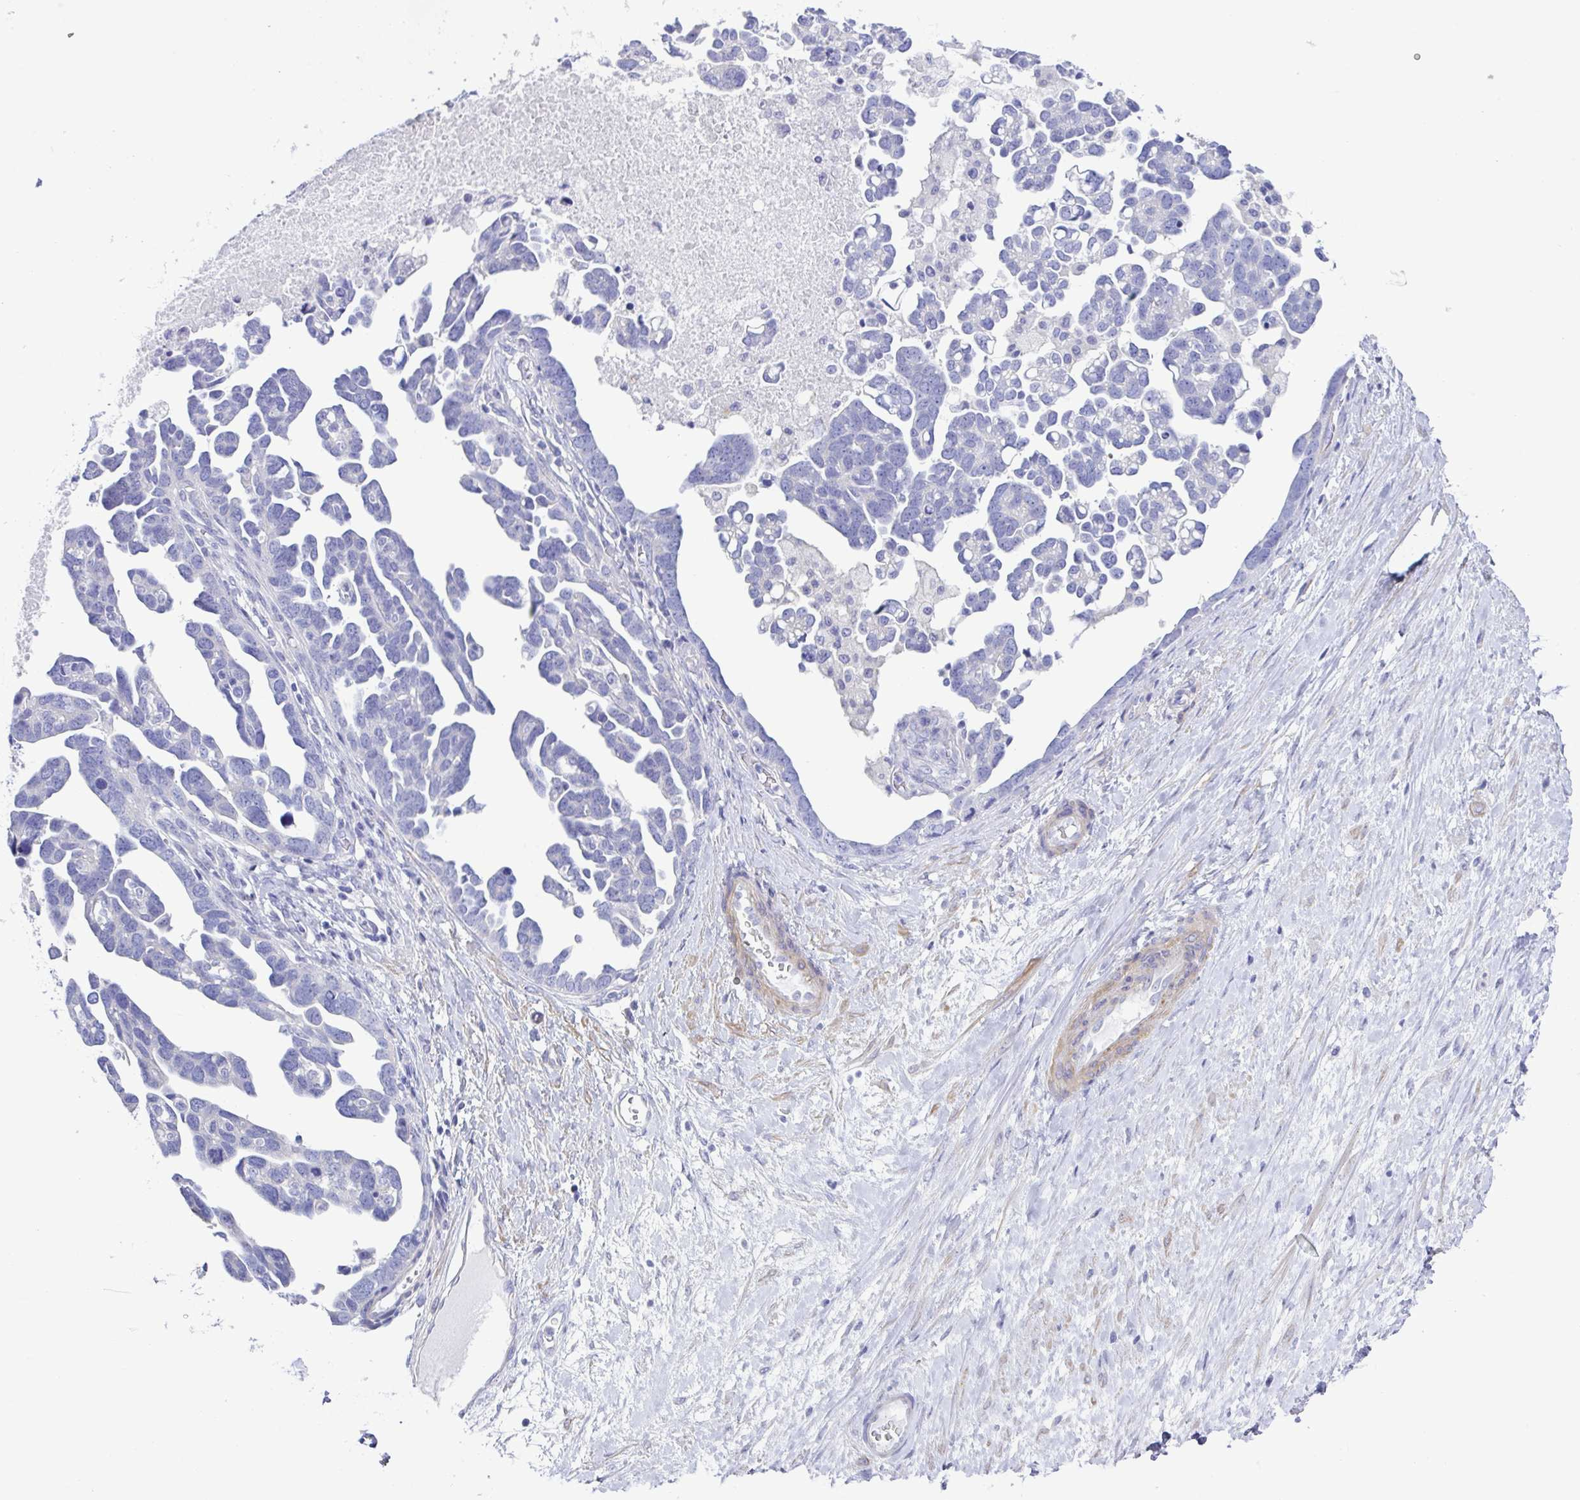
{"staining": {"intensity": "negative", "quantity": "none", "location": "none"}, "tissue": "ovarian cancer", "cell_type": "Tumor cells", "image_type": "cancer", "snomed": [{"axis": "morphology", "description": "Cystadenocarcinoma, serous, NOS"}, {"axis": "topography", "description": "Ovary"}], "caption": "An immunohistochemistry micrograph of ovarian serous cystadenocarcinoma is shown. There is no staining in tumor cells of ovarian serous cystadenocarcinoma.", "gene": "MED11", "patient": {"sex": "female", "age": 54}}